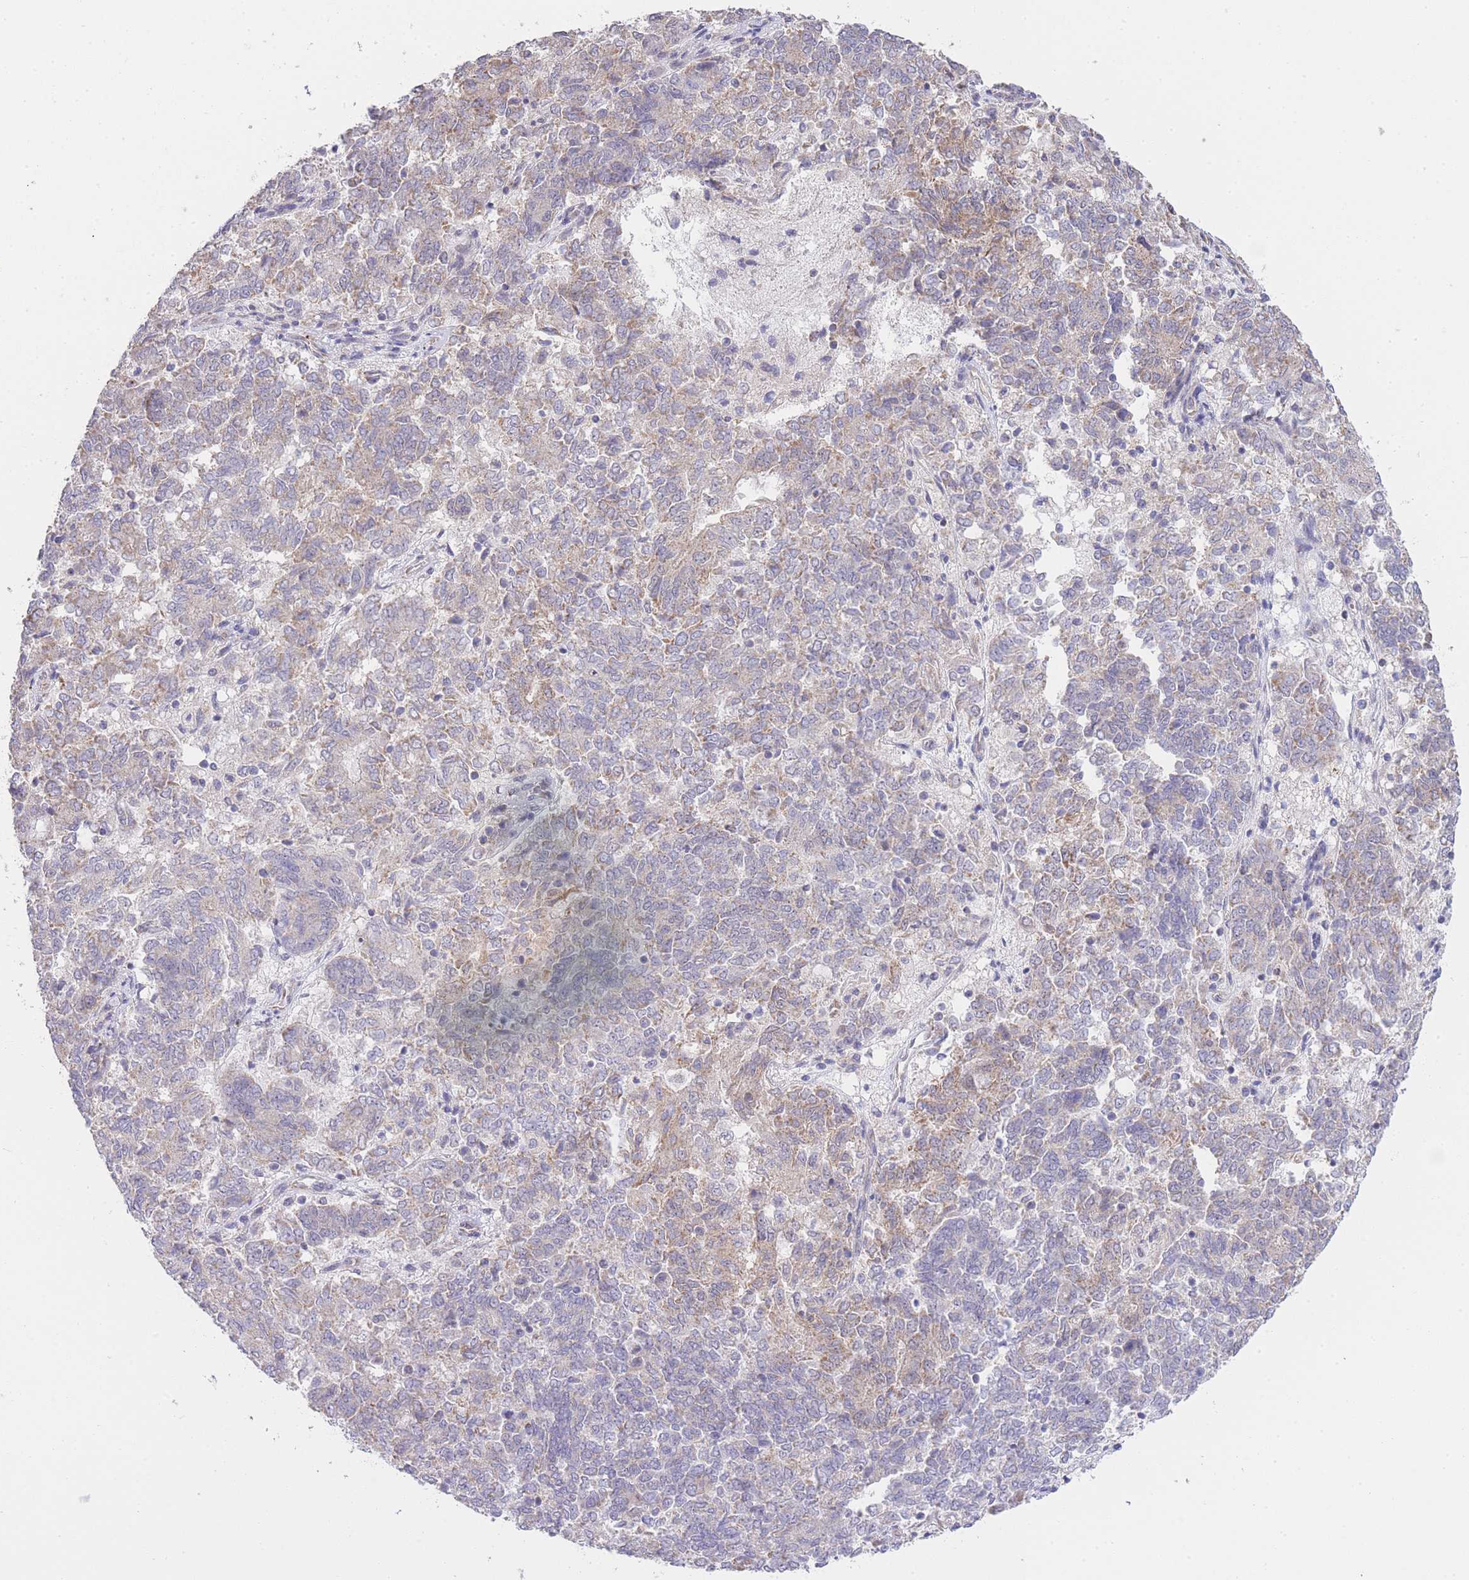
{"staining": {"intensity": "weak", "quantity": "25%-75%", "location": "cytoplasmic/membranous"}, "tissue": "endometrial cancer", "cell_type": "Tumor cells", "image_type": "cancer", "snomed": [{"axis": "morphology", "description": "Adenocarcinoma, NOS"}, {"axis": "topography", "description": "Endometrium"}], "caption": "Endometrial cancer stained with a brown dye exhibits weak cytoplasmic/membranous positive staining in approximately 25%-75% of tumor cells.", "gene": "CTBP1", "patient": {"sex": "female", "age": 80}}